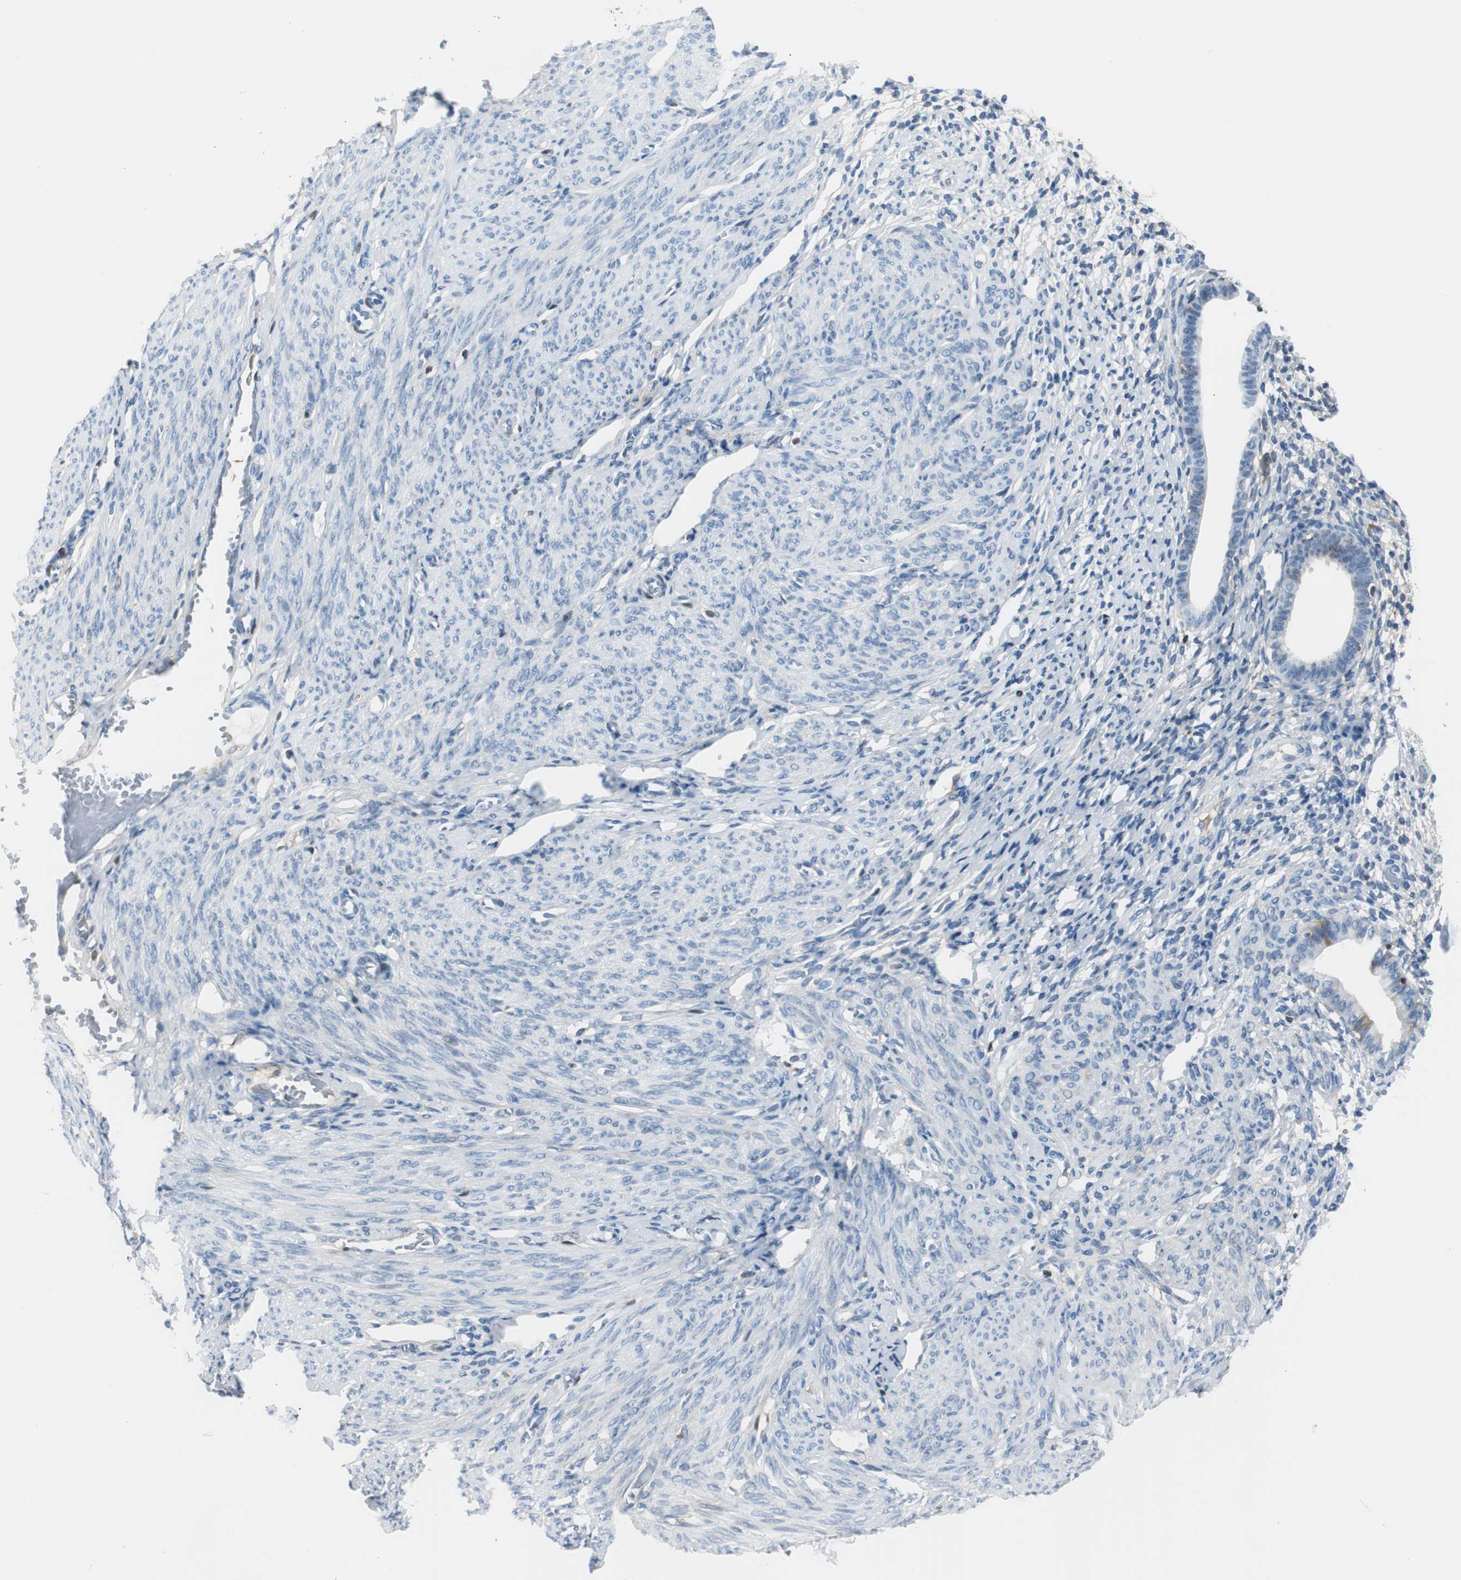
{"staining": {"intensity": "moderate", "quantity": "<25%", "location": "cytoplasmic/membranous"}, "tissue": "endometrium", "cell_type": "Cells in endometrial stroma", "image_type": "normal", "snomed": [{"axis": "morphology", "description": "Normal tissue, NOS"}, {"axis": "topography", "description": "Endometrium"}], "caption": "Human endometrium stained with a brown dye displays moderate cytoplasmic/membranous positive expression in about <25% of cells in endometrial stroma.", "gene": "SERPINF1", "patient": {"sex": "female", "age": 61}}